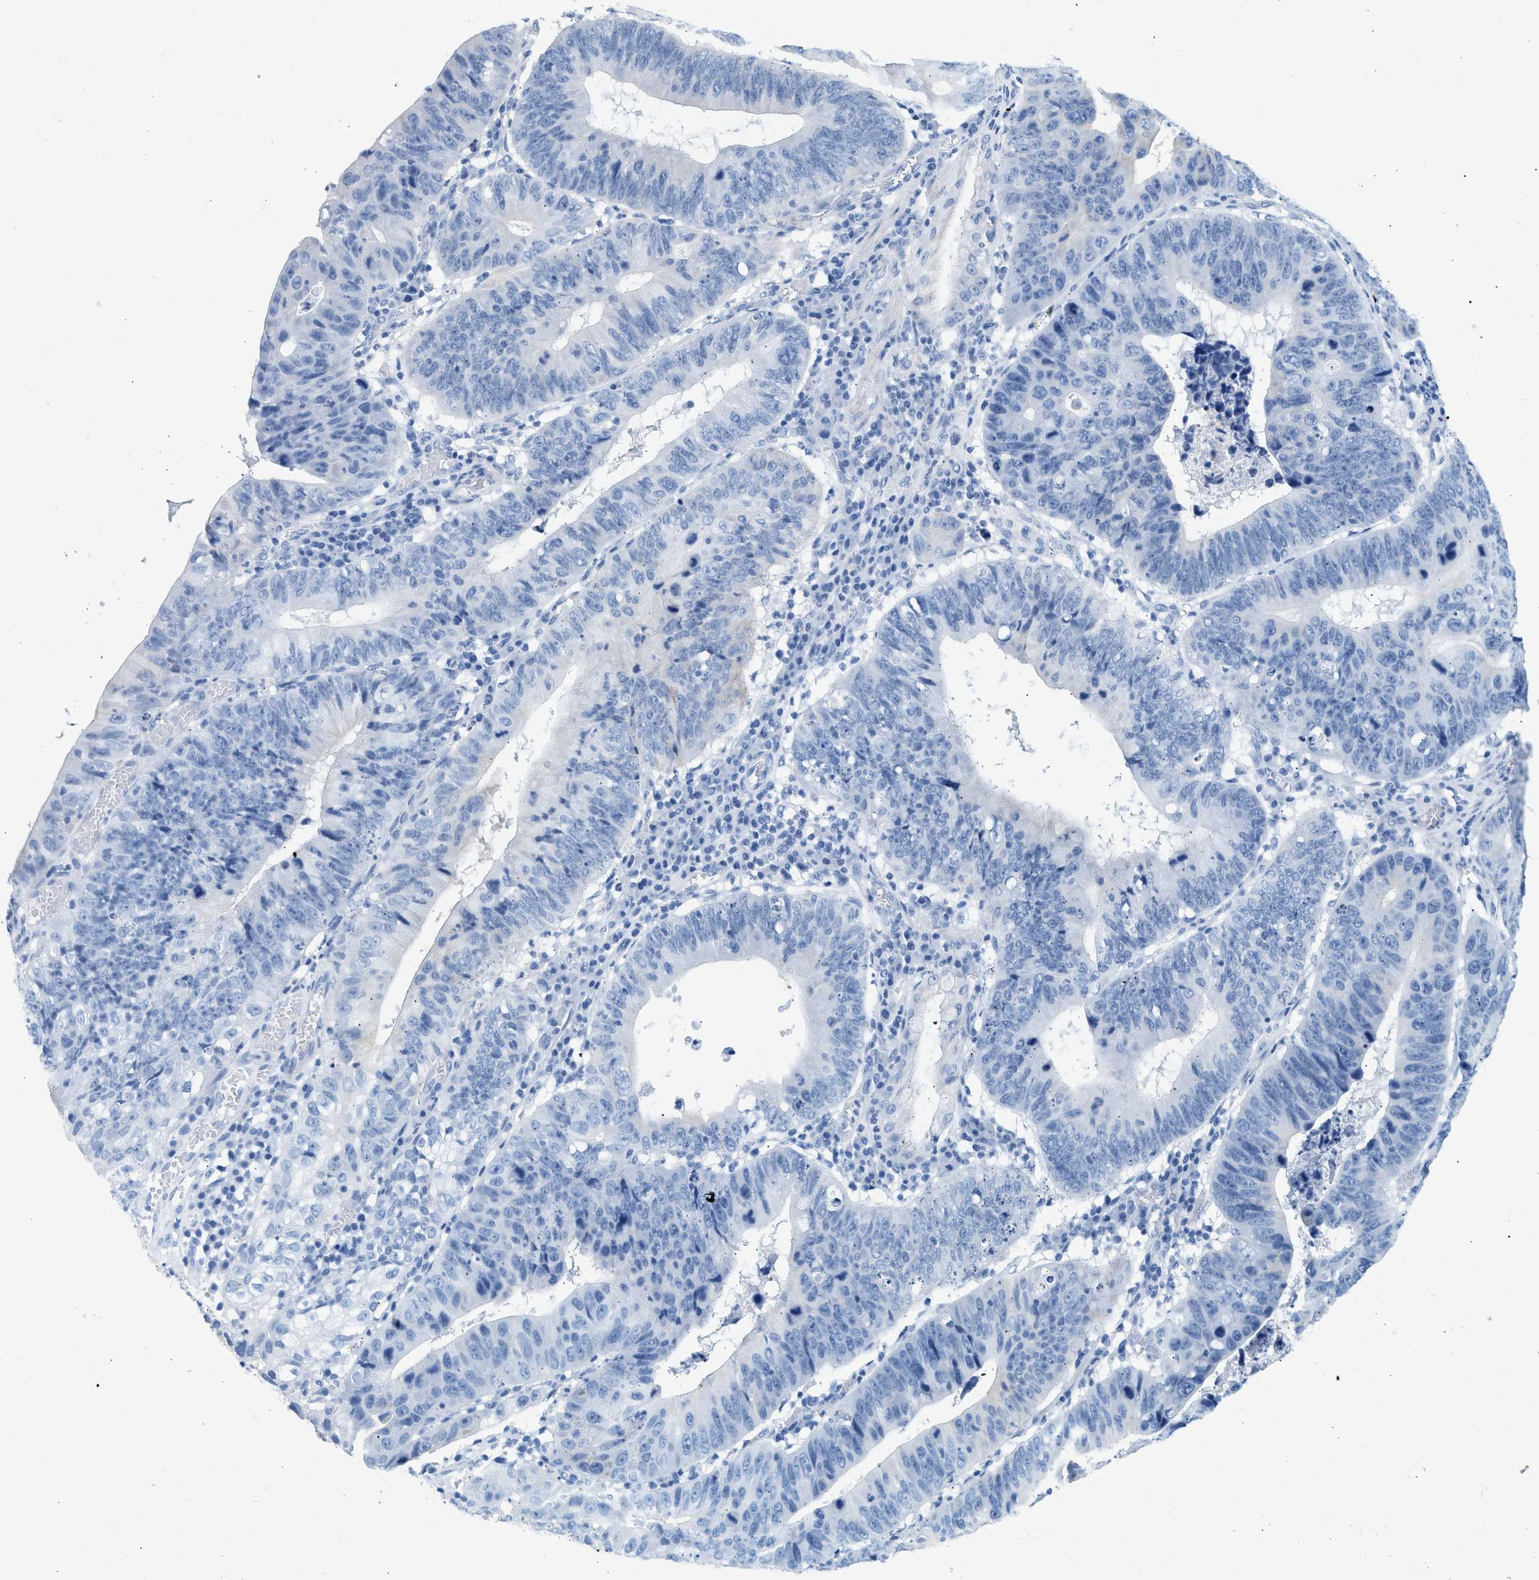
{"staining": {"intensity": "negative", "quantity": "none", "location": "none"}, "tissue": "stomach cancer", "cell_type": "Tumor cells", "image_type": "cancer", "snomed": [{"axis": "morphology", "description": "Adenocarcinoma, NOS"}, {"axis": "topography", "description": "Stomach"}], "caption": "The IHC photomicrograph has no significant expression in tumor cells of stomach adenocarcinoma tissue.", "gene": "HHATL", "patient": {"sex": "male", "age": 59}}